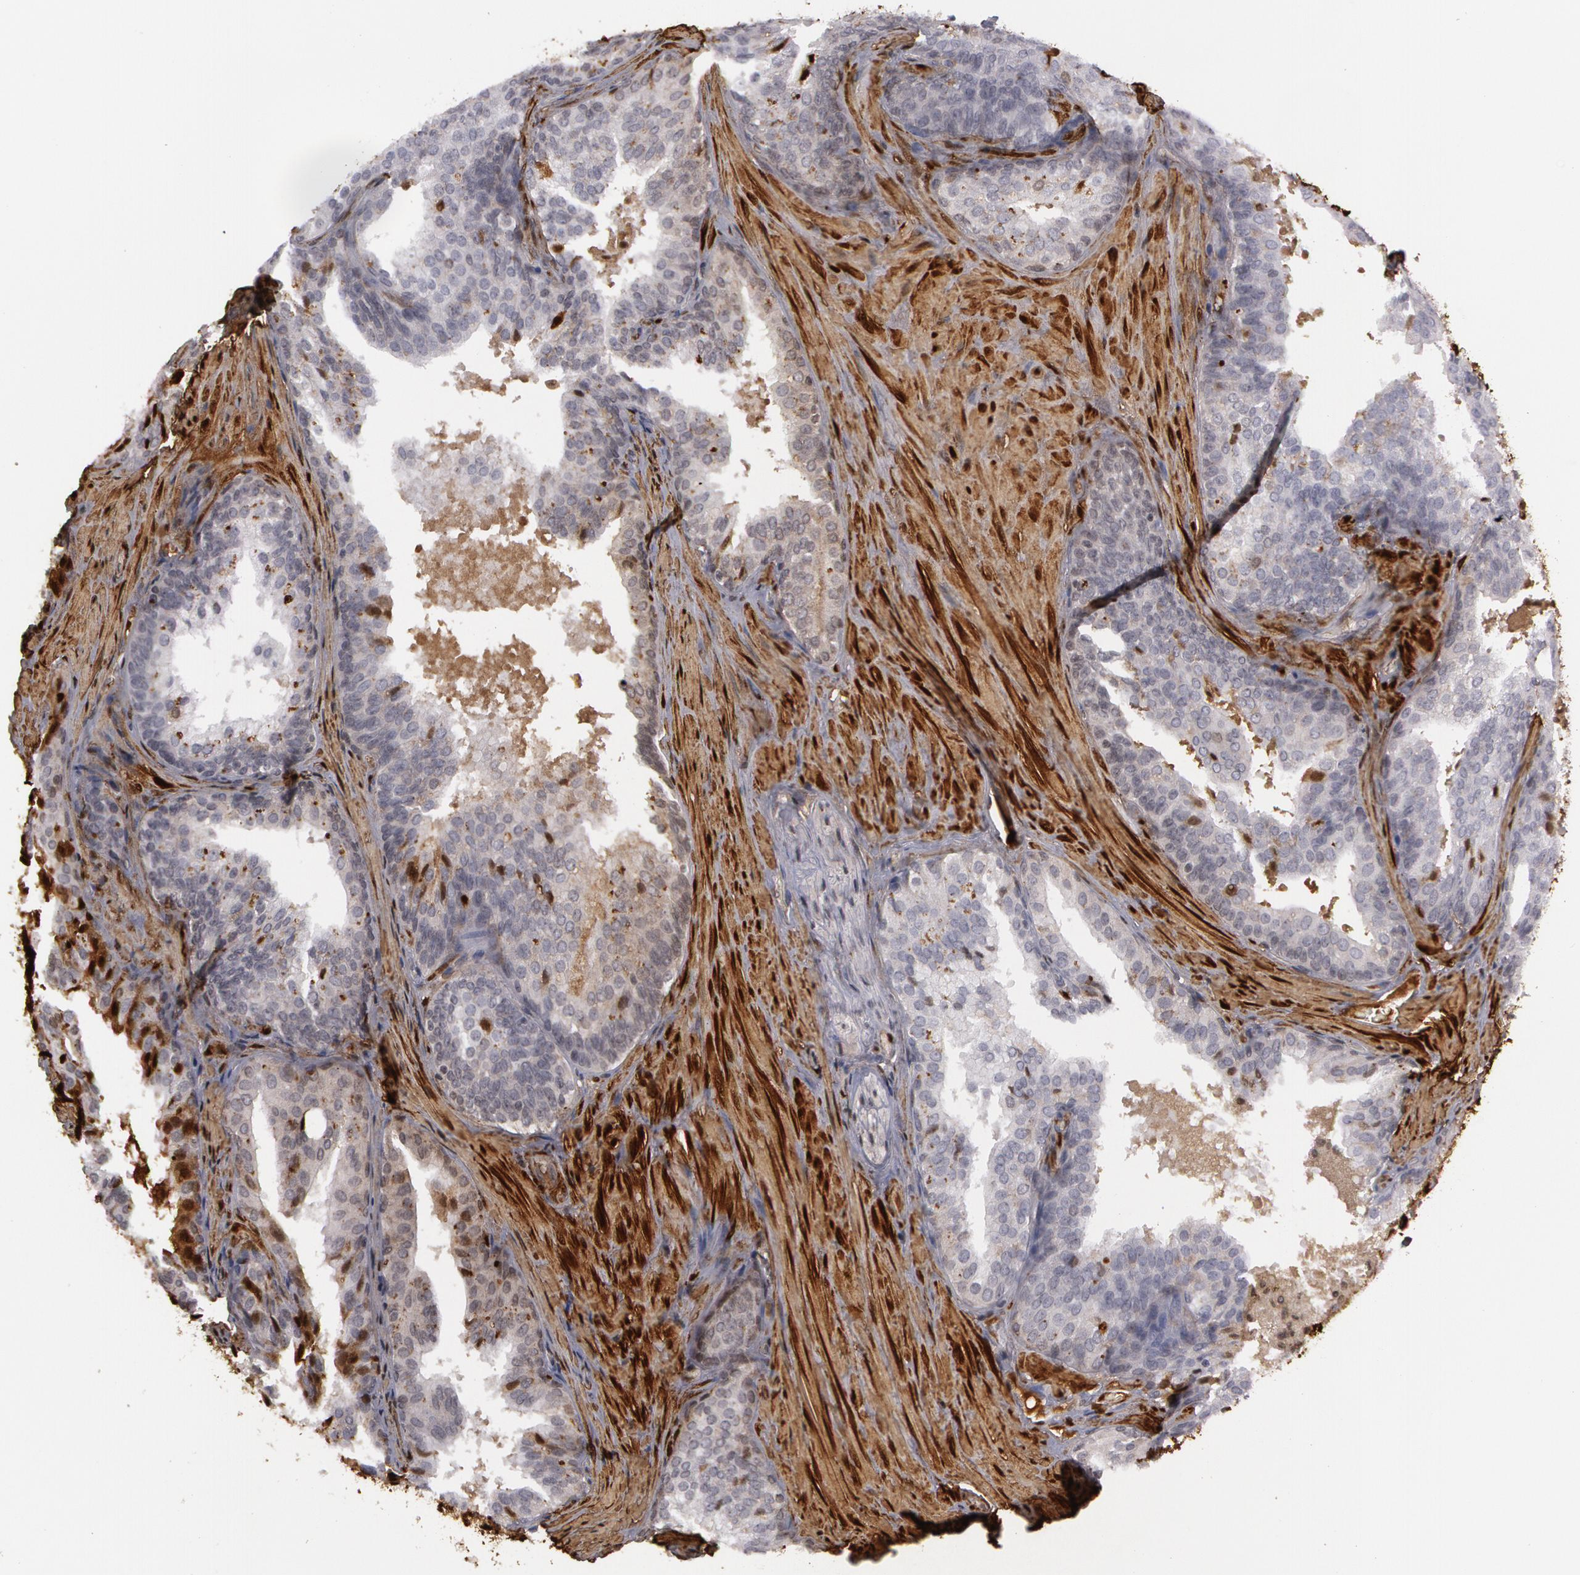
{"staining": {"intensity": "weak", "quantity": "25%-75%", "location": "cytoplasmic/membranous,nuclear"}, "tissue": "prostate cancer", "cell_type": "Tumor cells", "image_type": "cancer", "snomed": [{"axis": "morphology", "description": "Adenocarcinoma, Low grade"}, {"axis": "topography", "description": "Prostate"}], "caption": "There is low levels of weak cytoplasmic/membranous and nuclear positivity in tumor cells of adenocarcinoma (low-grade) (prostate), as demonstrated by immunohistochemical staining (brown color).", "gene": "TAGLN", "patient": {"sex": "male", "age": 69}}